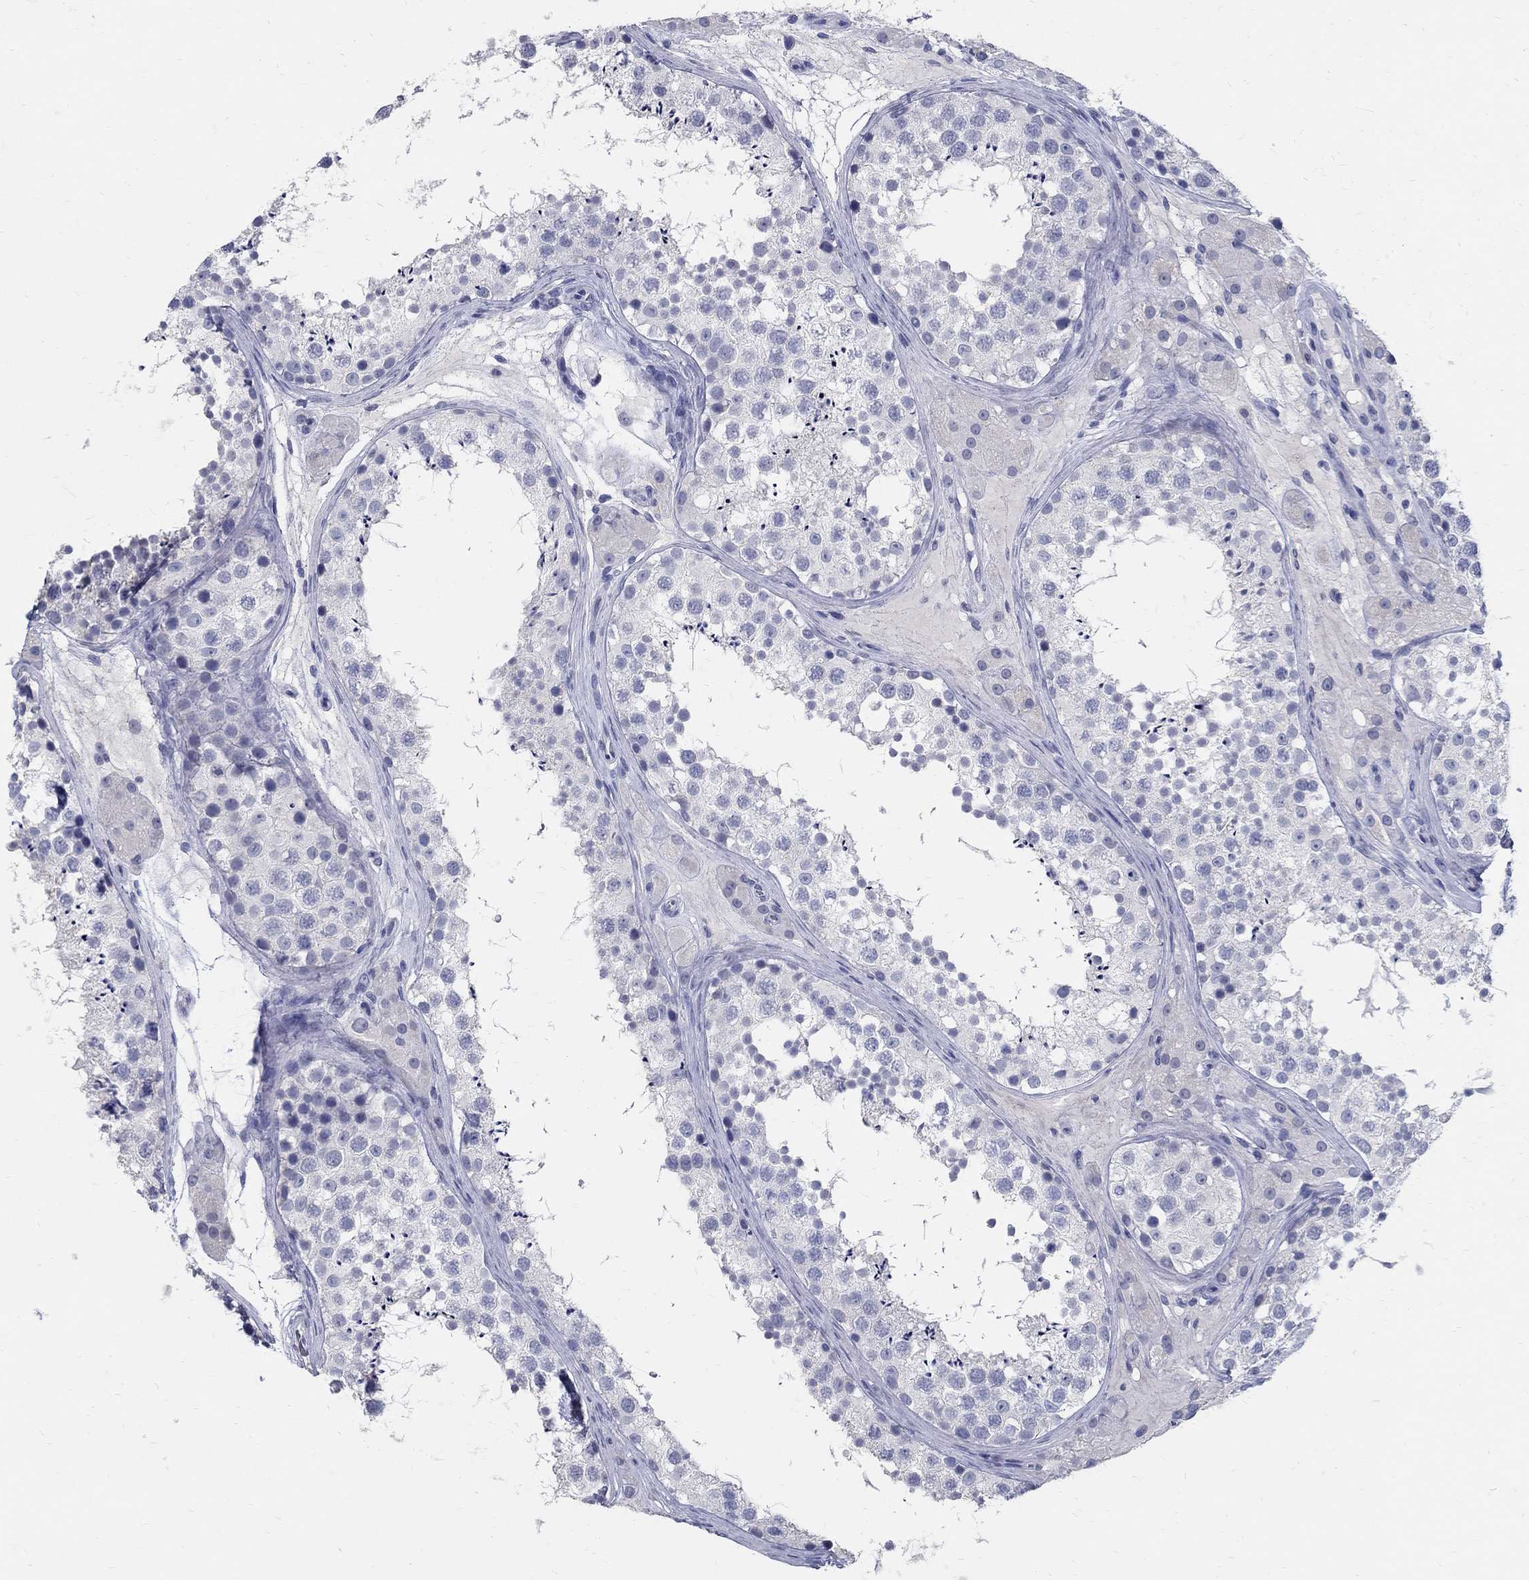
{"staining": {"intensity": "negative", "quantity": "none", "location": "none"}, "tissue": "testis", "cell_type": "Cells in seminiferous ducts", "image_type": "normal", "snomed": [{"axis": "morphology", "description": "Normal tissue, NOS"}, {"axis": "topography", "description": "Testis"}], "caption": "Immunohistochemistry of normal human testis reveals no positivity in cells in seminiferous ducts. The staining is performed using DAB (3,3'-diaminobenzidine) brown chromogen with nuclei counter-stained in using hematoxylin.", "gene": "SOX2", "patient": {"sex": "male", "age": 41}}